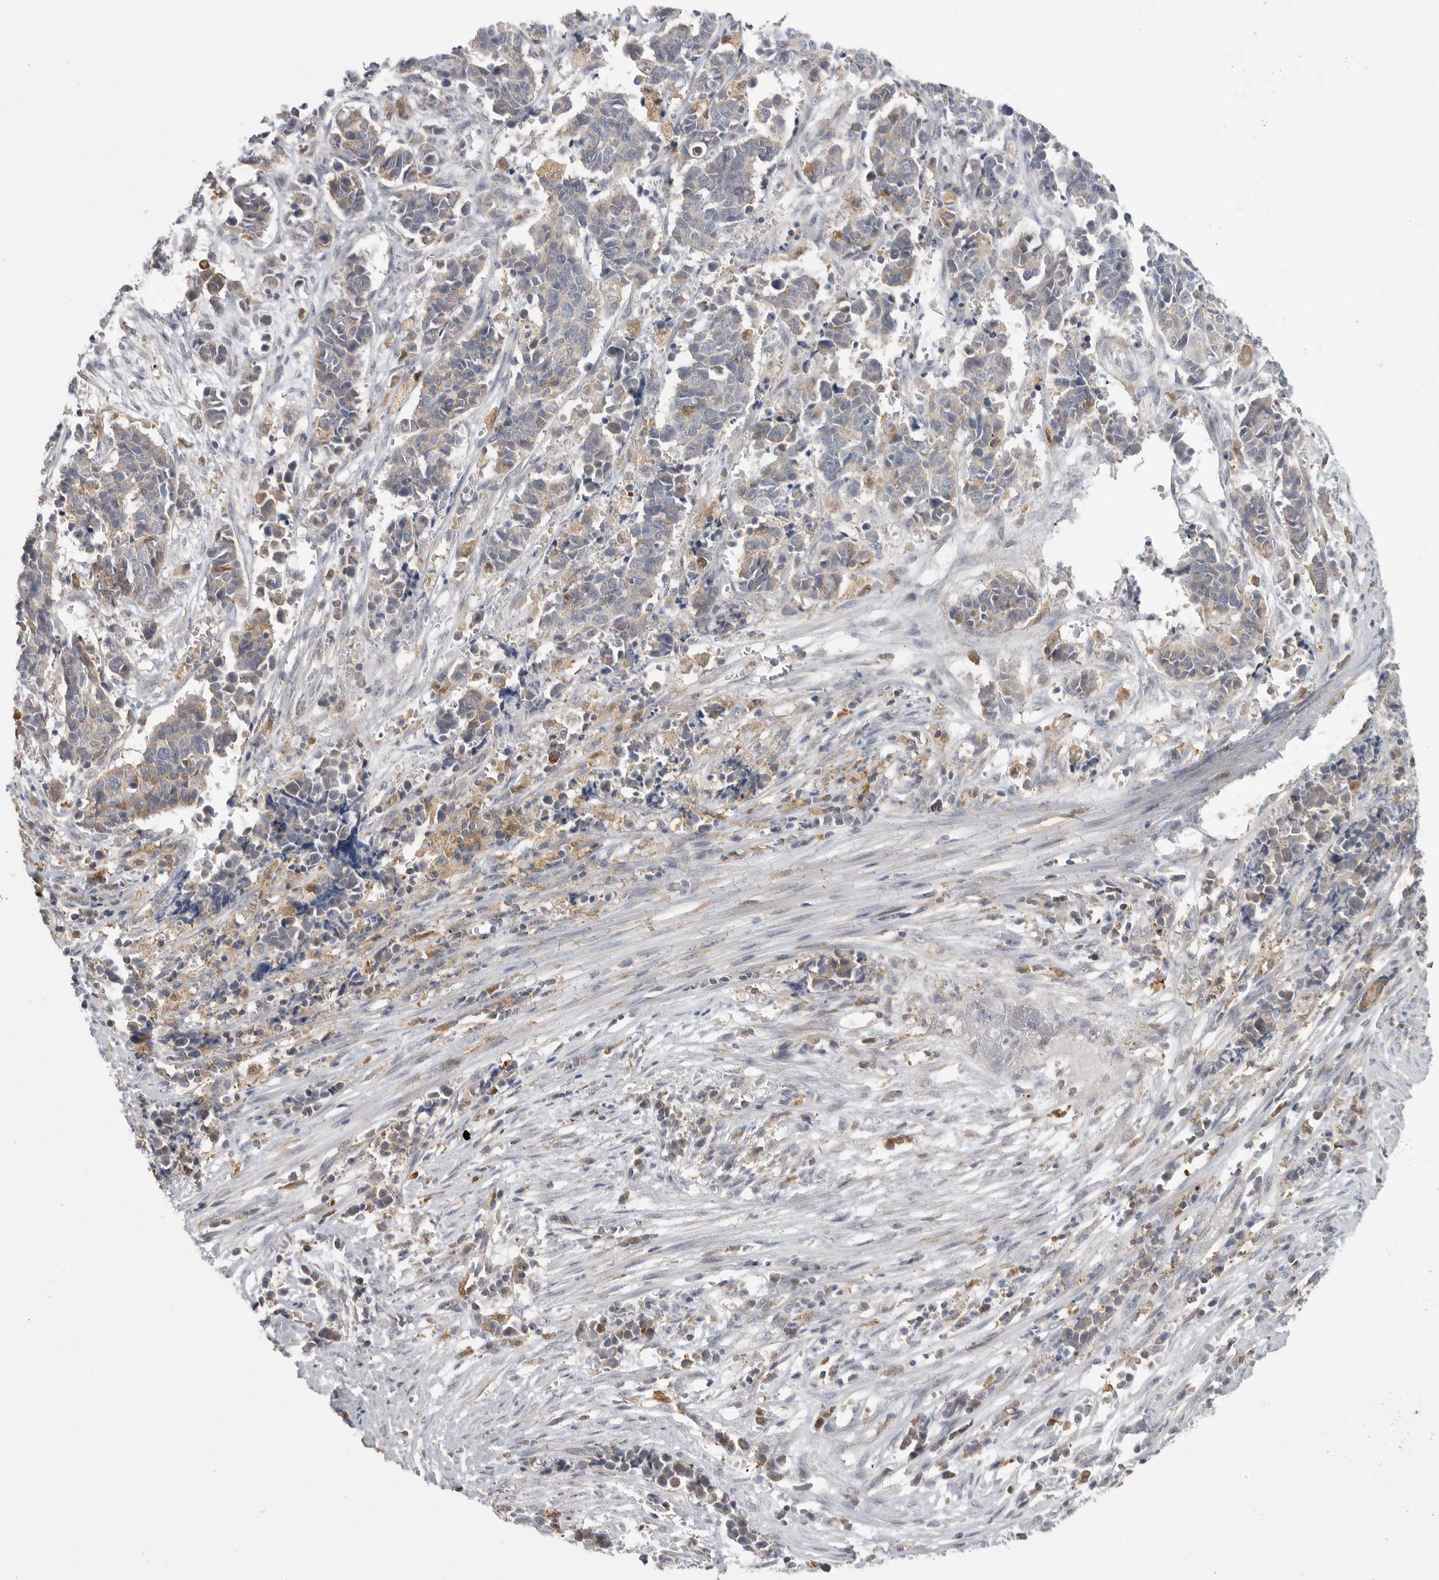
{"staining": {"intensity": "weak", "quantity": "<25%", "location": "cytoplasmic/membranous"}, "tissue": "cervical cancer", "cell_type": "Tumor cells", "image_type": "cancer", "snomed": [{"axis": "morphology", "description": "Normal tissue, NOS"}, {"axis": "morphology", "description": "Squamous cell carcinoma, NOS"}, {"axis": "topography", "description": "Cervix"}], "caption": "IHC histopathology image of human cervical cancer stained for a protein (brown), which reveals no staining in tumor cells. (Stains: DAB immunohistochemistry (IHC) with hematoxylin counter stain, Microscopy: brightfield microscopy at high magnification).", "gene": "KYAT3", "patient": {"sex": "female", "age": 35}}